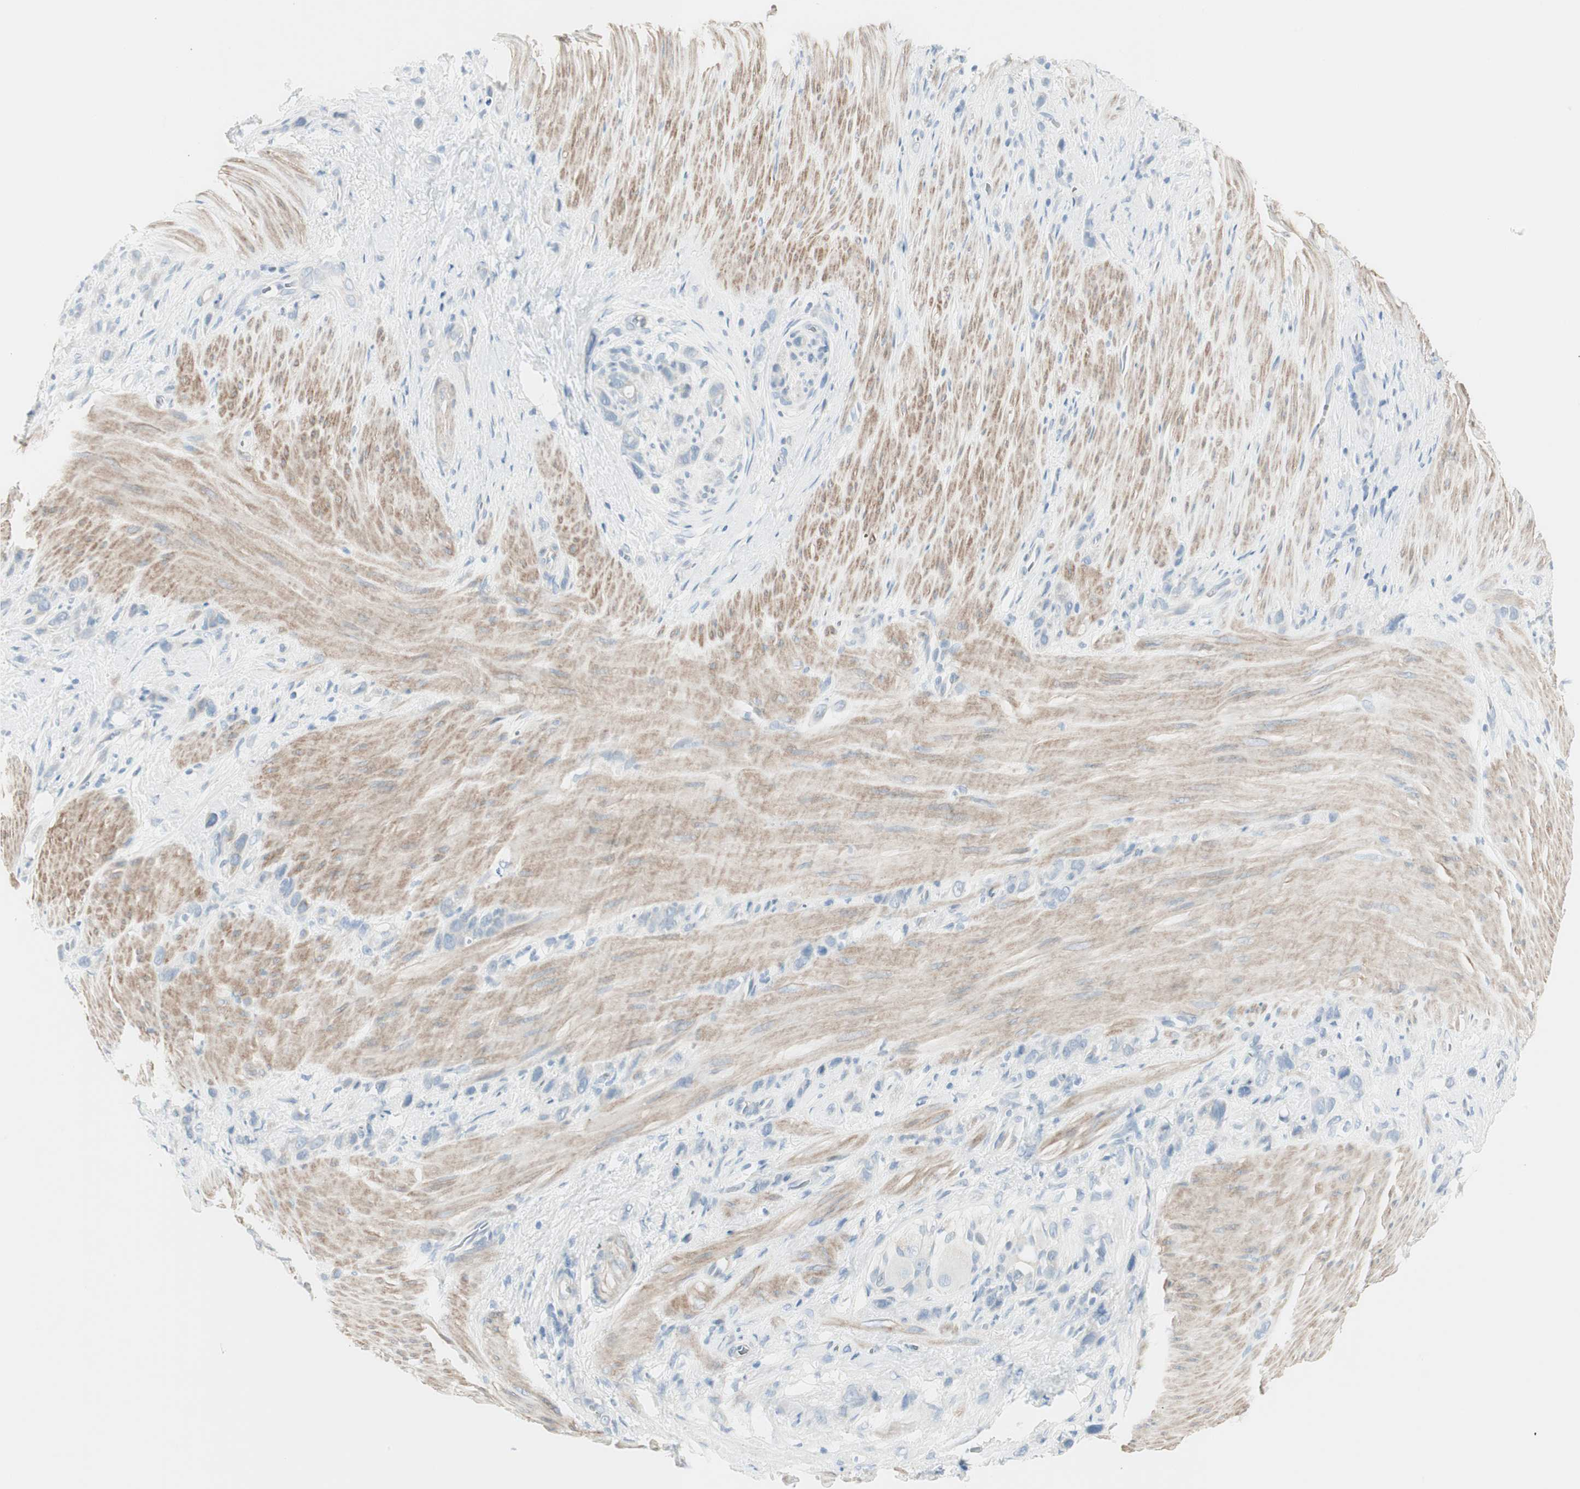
{"staining": {"intensity": "weak", "quantity": "<25%", "location": "cytoplasmic/membranous"}, "tissue": "stomach cancer", "cell_type": "Tumor cells", "image_type": "cancer", "snomed": [{"axis": "morphology", "description": "Normal tissue, NOS"}, {"axis": "morphology", "description": "Adenocarcinoma, NOS"}, {"axis": "morphology", "description": "Adenocarcinoma, High grade"}, {"axis": "topography", "description": "Stomach, upper"}, {"axis": "topography", "description": "Stomach"}], "caption": "Tumor cells show no significant protein positivity in stomach cancer.", "gene": "CDHR5", "patient": {"sex": "female", "age": 65}}